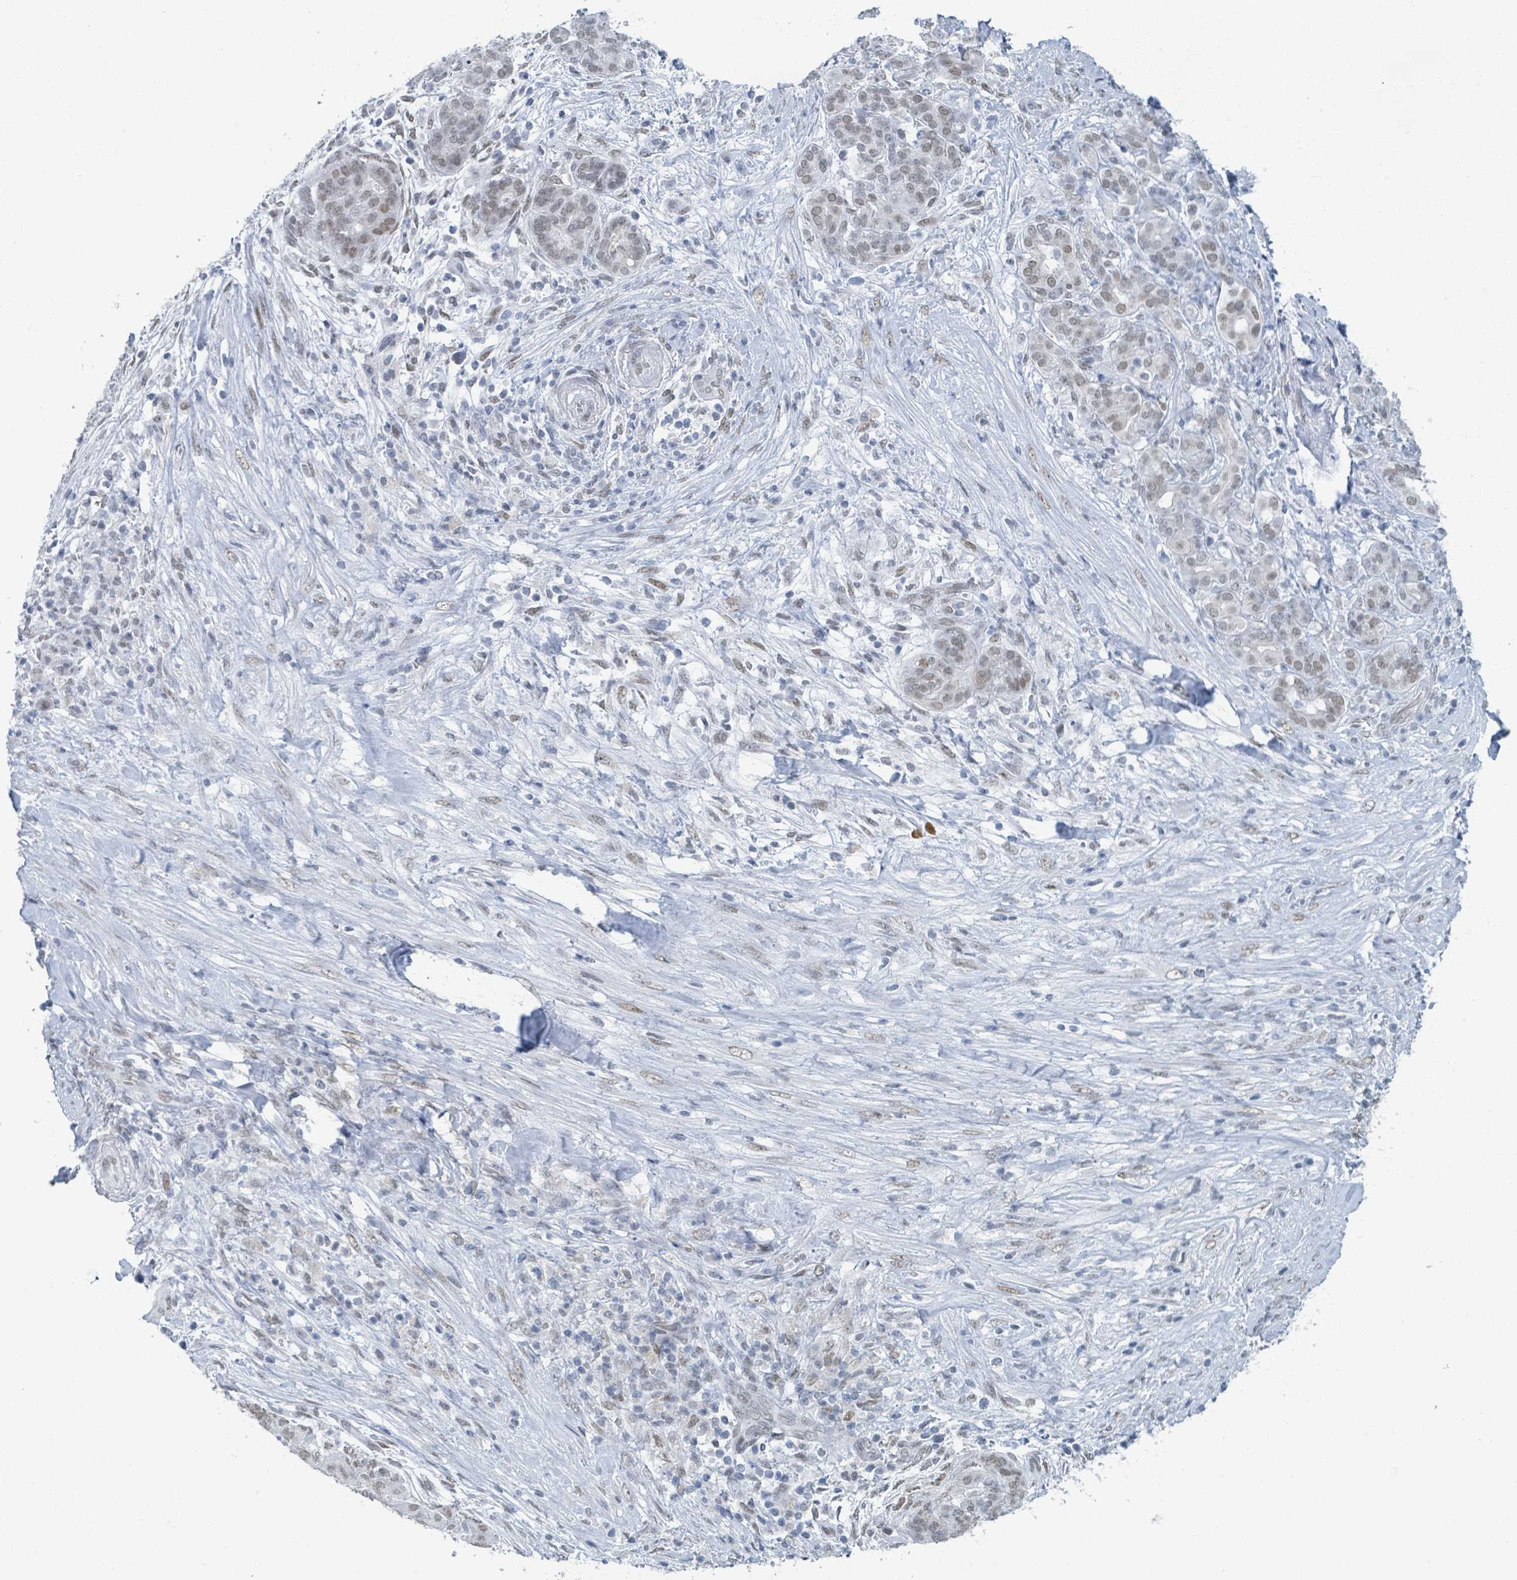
{"staining": {"intensity": "weak", "quantity": "25%-75%", "location": "nuclear"}, "tissue": "pancreatic cancer", "cell_type": "Tumor cells", "image_type": "cancer", "snomed": [{"axis": "morphology", "description": "Adenocarcinoma, NOS"}, {"axis": "topography", "description": "Pancreas"}], "caption": "Human pancreatic cancer stained for a protein (brown) reveals weak nuclear positive expression in about 25%-75% of tumor cells.", "gene": "EHMT2", "patient": {"sex": "male", "age": 44}}